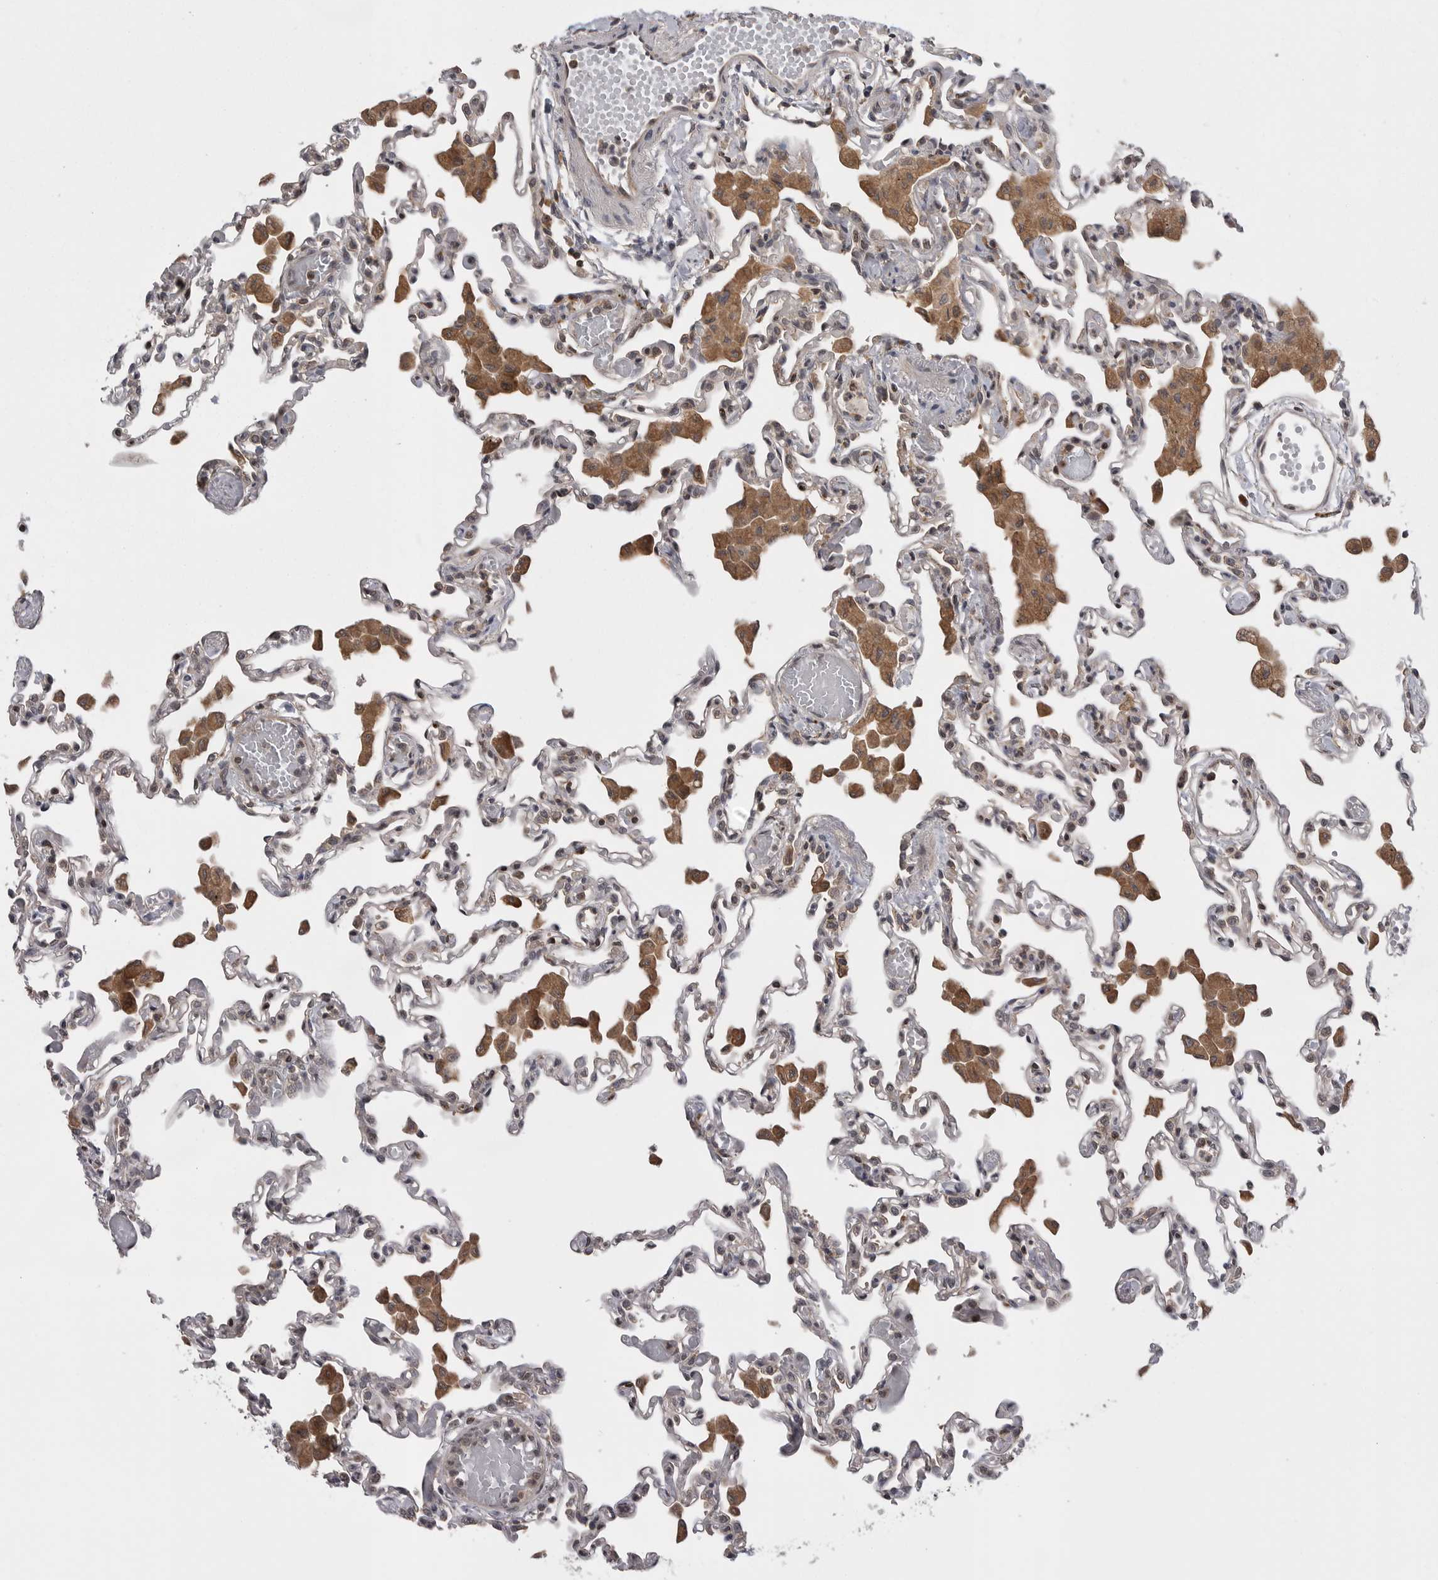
{"staining": {"intensity": "negative", "quantity": "none", "location": "none"}, "tissue": "lung", "cell_type": "Alveolar cells", "image_type": "normal", "snomed": [{"axis": "morphology", "description": "Normal tissue, NOS"}, {"axis": "topography", "description": "Bronchus"}, {"axis": "topography", "description": "Lung"}], "caption": "Alveolar cells are negative for brown protein staining in benign lung. (Stains: DAB (3,3'-diaminobenzidine) IHC with hematoxylin counter stain, Microscopy: brightfield microscopy at high magnification).", "gene": "AOAH", "patient": {"sex": "female", "age": 49}}